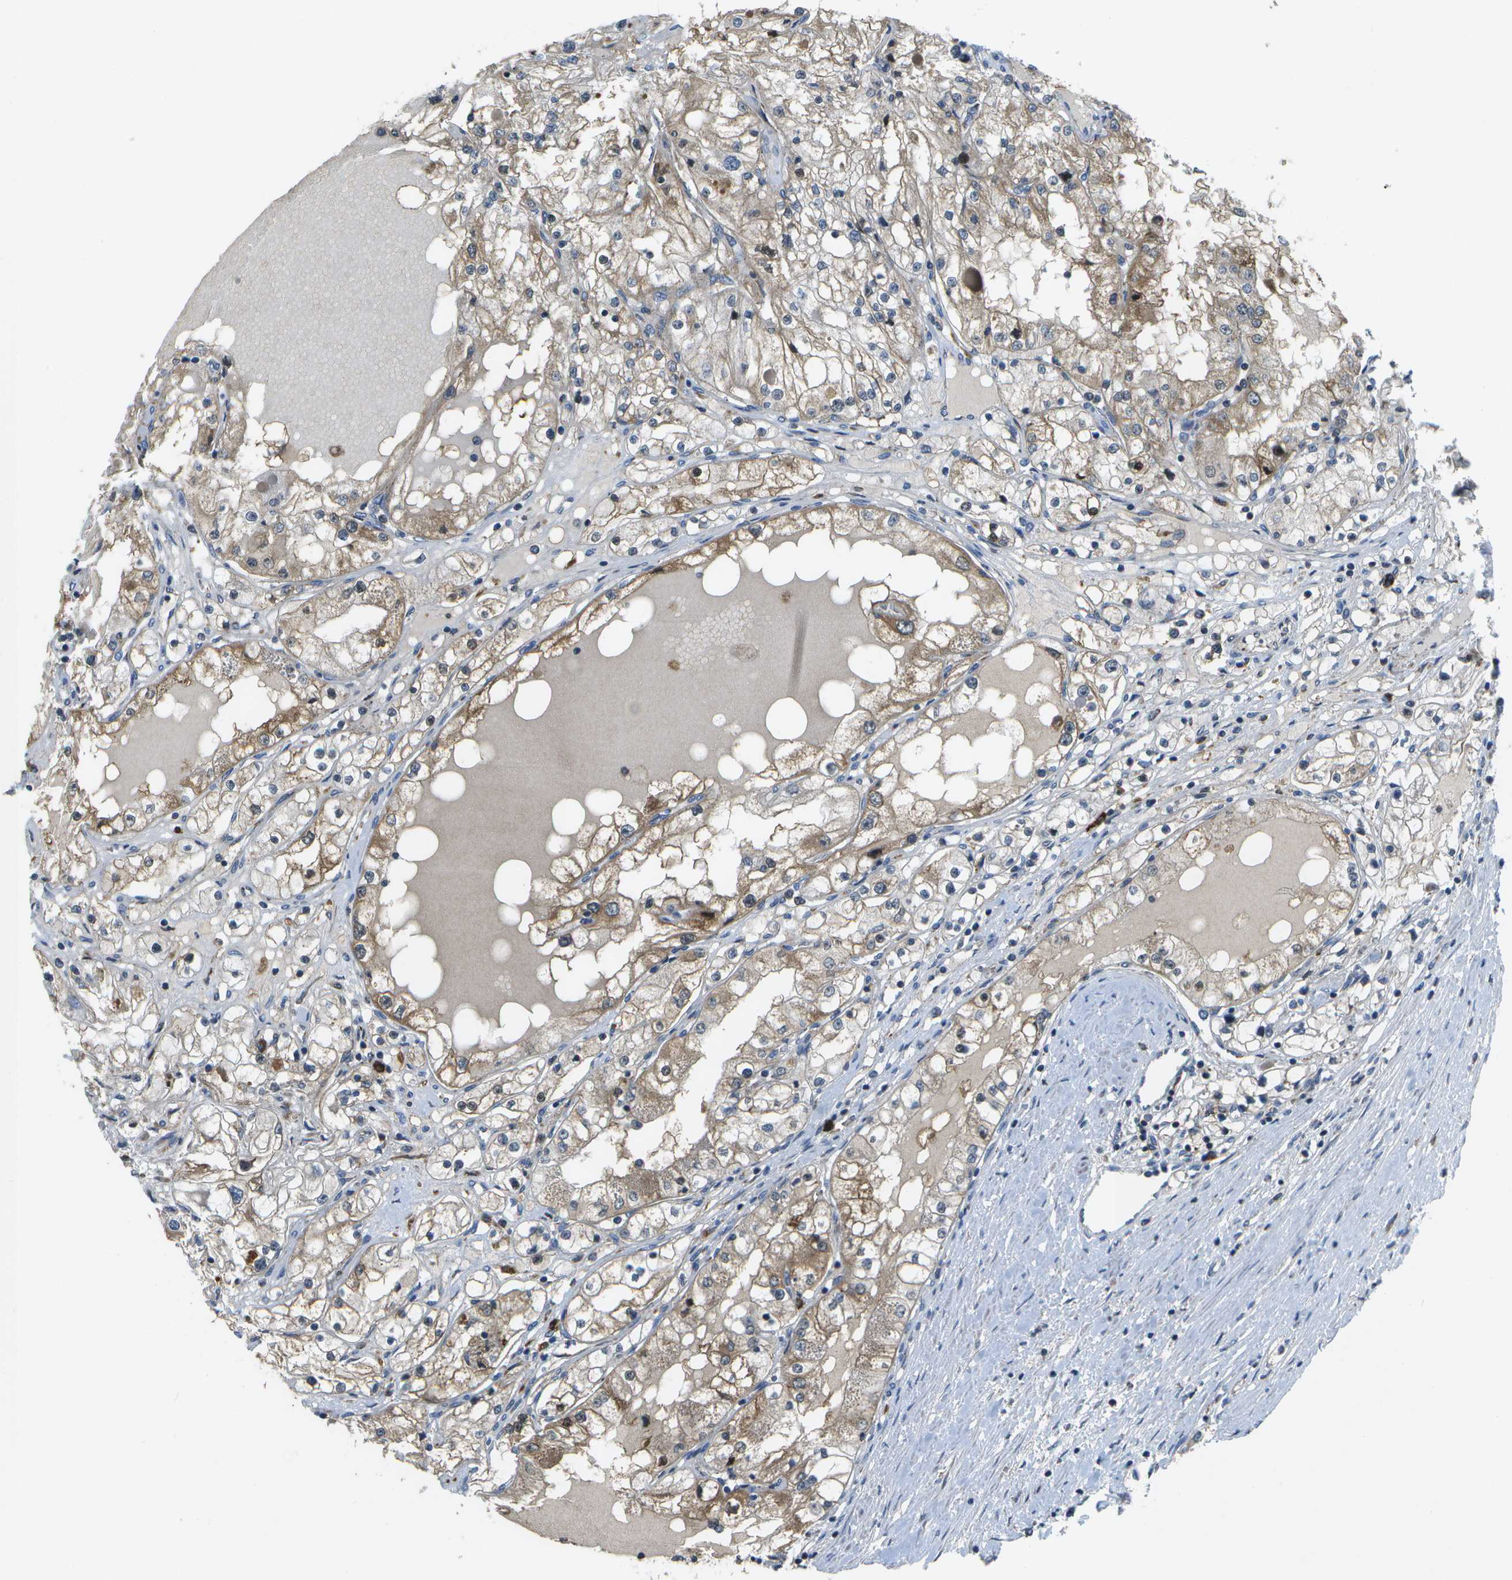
{"staining": {"intensity": "weak", "quantity": ">75%", "location": "cytoplasmic/membranous"}, "tissue": "renal cancer", "cell_type": "Tumor cells", "image_type": "cancer", "snomed": [{"axis": "morphology", "description": "Adenocarcinoma, NOS"}, {"axis": "topography", "description": "Kidney"}], "caption": "Adenocarcinoma (renal) stained with a brown dye shows weak cytoplasmic/membranous positive staining in approximately >75% of tumor cells.", "gene": "HADHA", "patient": {"sex": "male", "age": 68}}